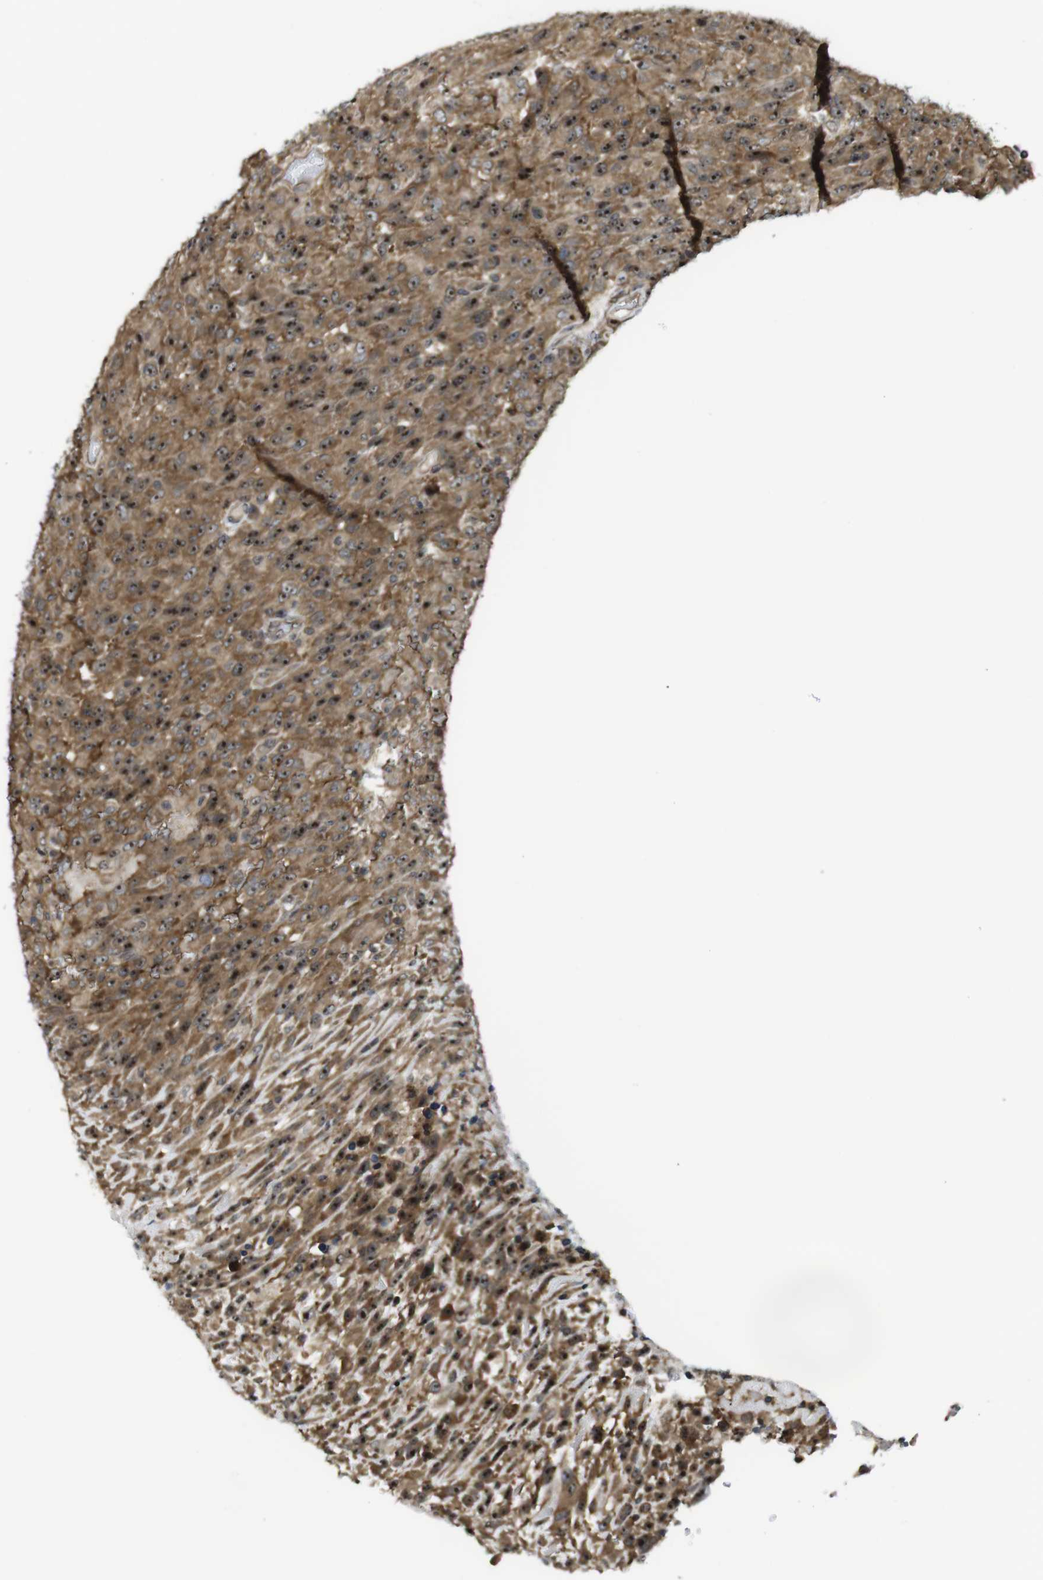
{"staining": {"intensity": "moderate", "quantity": ">75%", "location": "cytoplasmic/membranous,nuclear"}, "tissue": "urothelial cancer", "cell_type": "Tumor cells", "image_type": "cancer", "snomed": [{"axis": "morphology", "description": "Urothelial carcinoma, High grade"}, {"axis": "topography", "description": "Urinary bladder"}], "caption": "Protein analysis of urothelial cancer tissue reveals moderate cytoplasmic/membranous and nuclear positivity in about >75% of tumor cells.", "gene": "CC2D1A", "patient": {"sex": "male", "age": 66}}